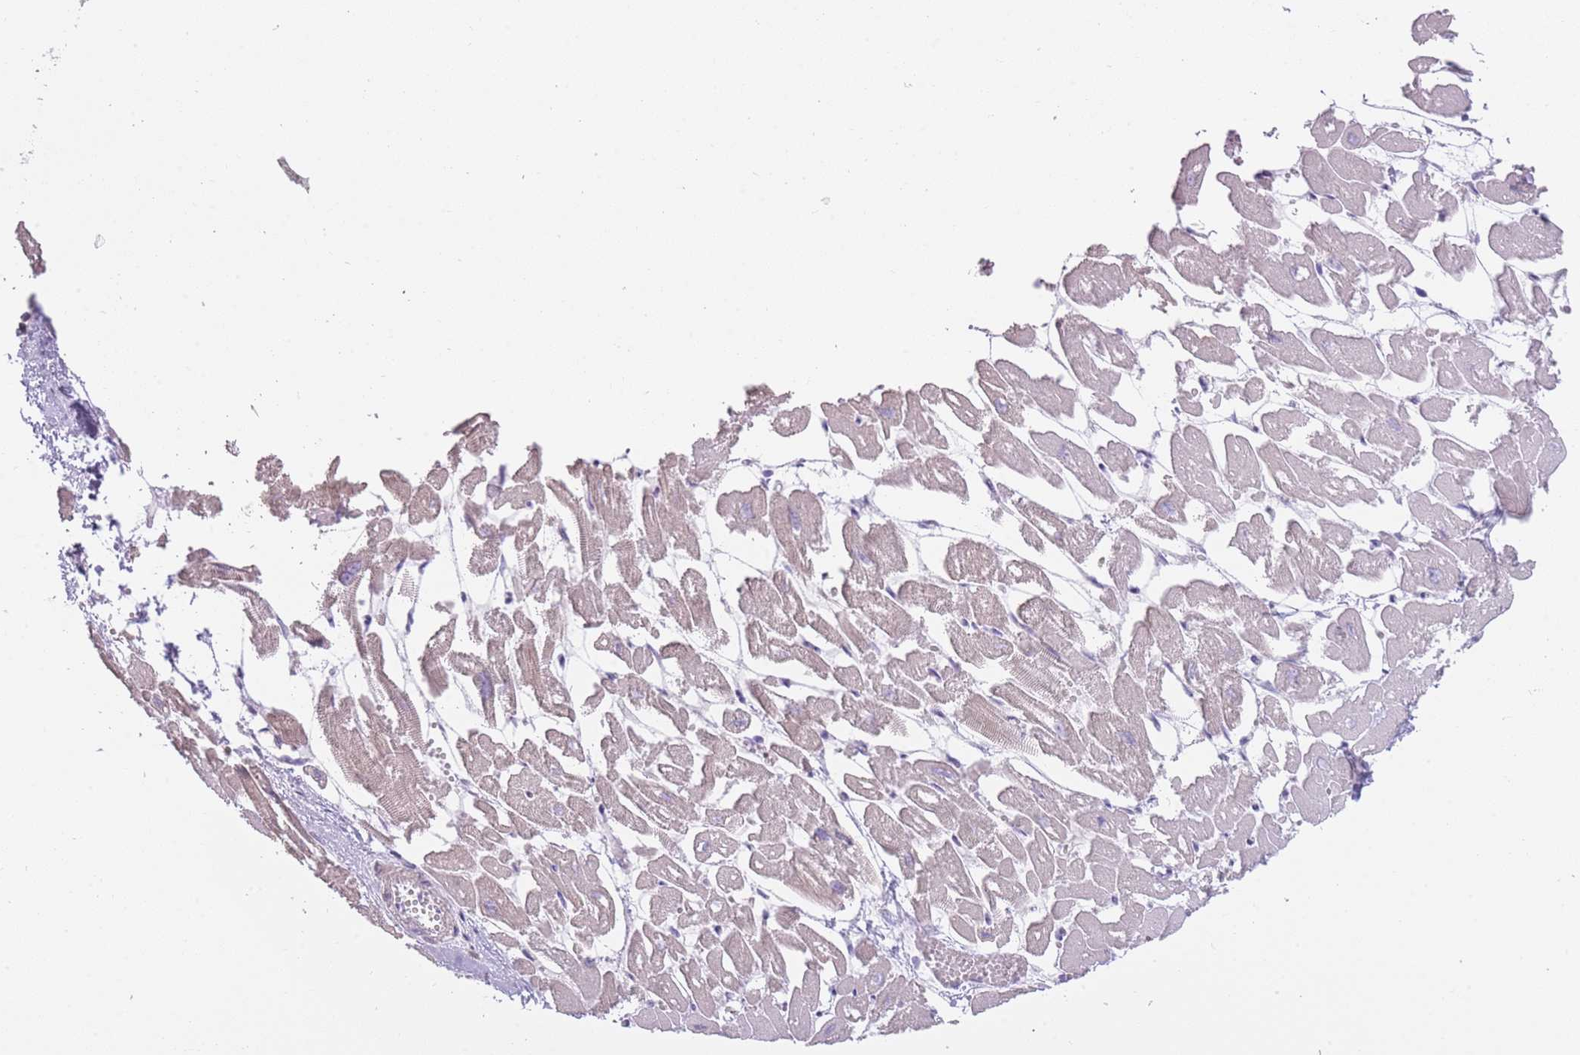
{"staining": {"intensity": "negative", "quantity": "none", "location": "none"}, "tissue": "heart muscle", "cell_type": "Cardiomyocytes", "image_type": "normal", "snomed": [{"axis": "morphology", "description": "Normal tissue, NOS"}, {"axis": "topography", "description": "Heart"}], "caption": "Cardiomyocytes show no significant protein expression in unremarkable heart muscle. Brightfield microscopy of immunohistochemistry stained with DAB (3,3'-diaminobenzidine) (brown) and hematoxylin (blue), captured at high magnification.", "gene": "IMPG1", "patient": {"sex": "male", "age": 54}}